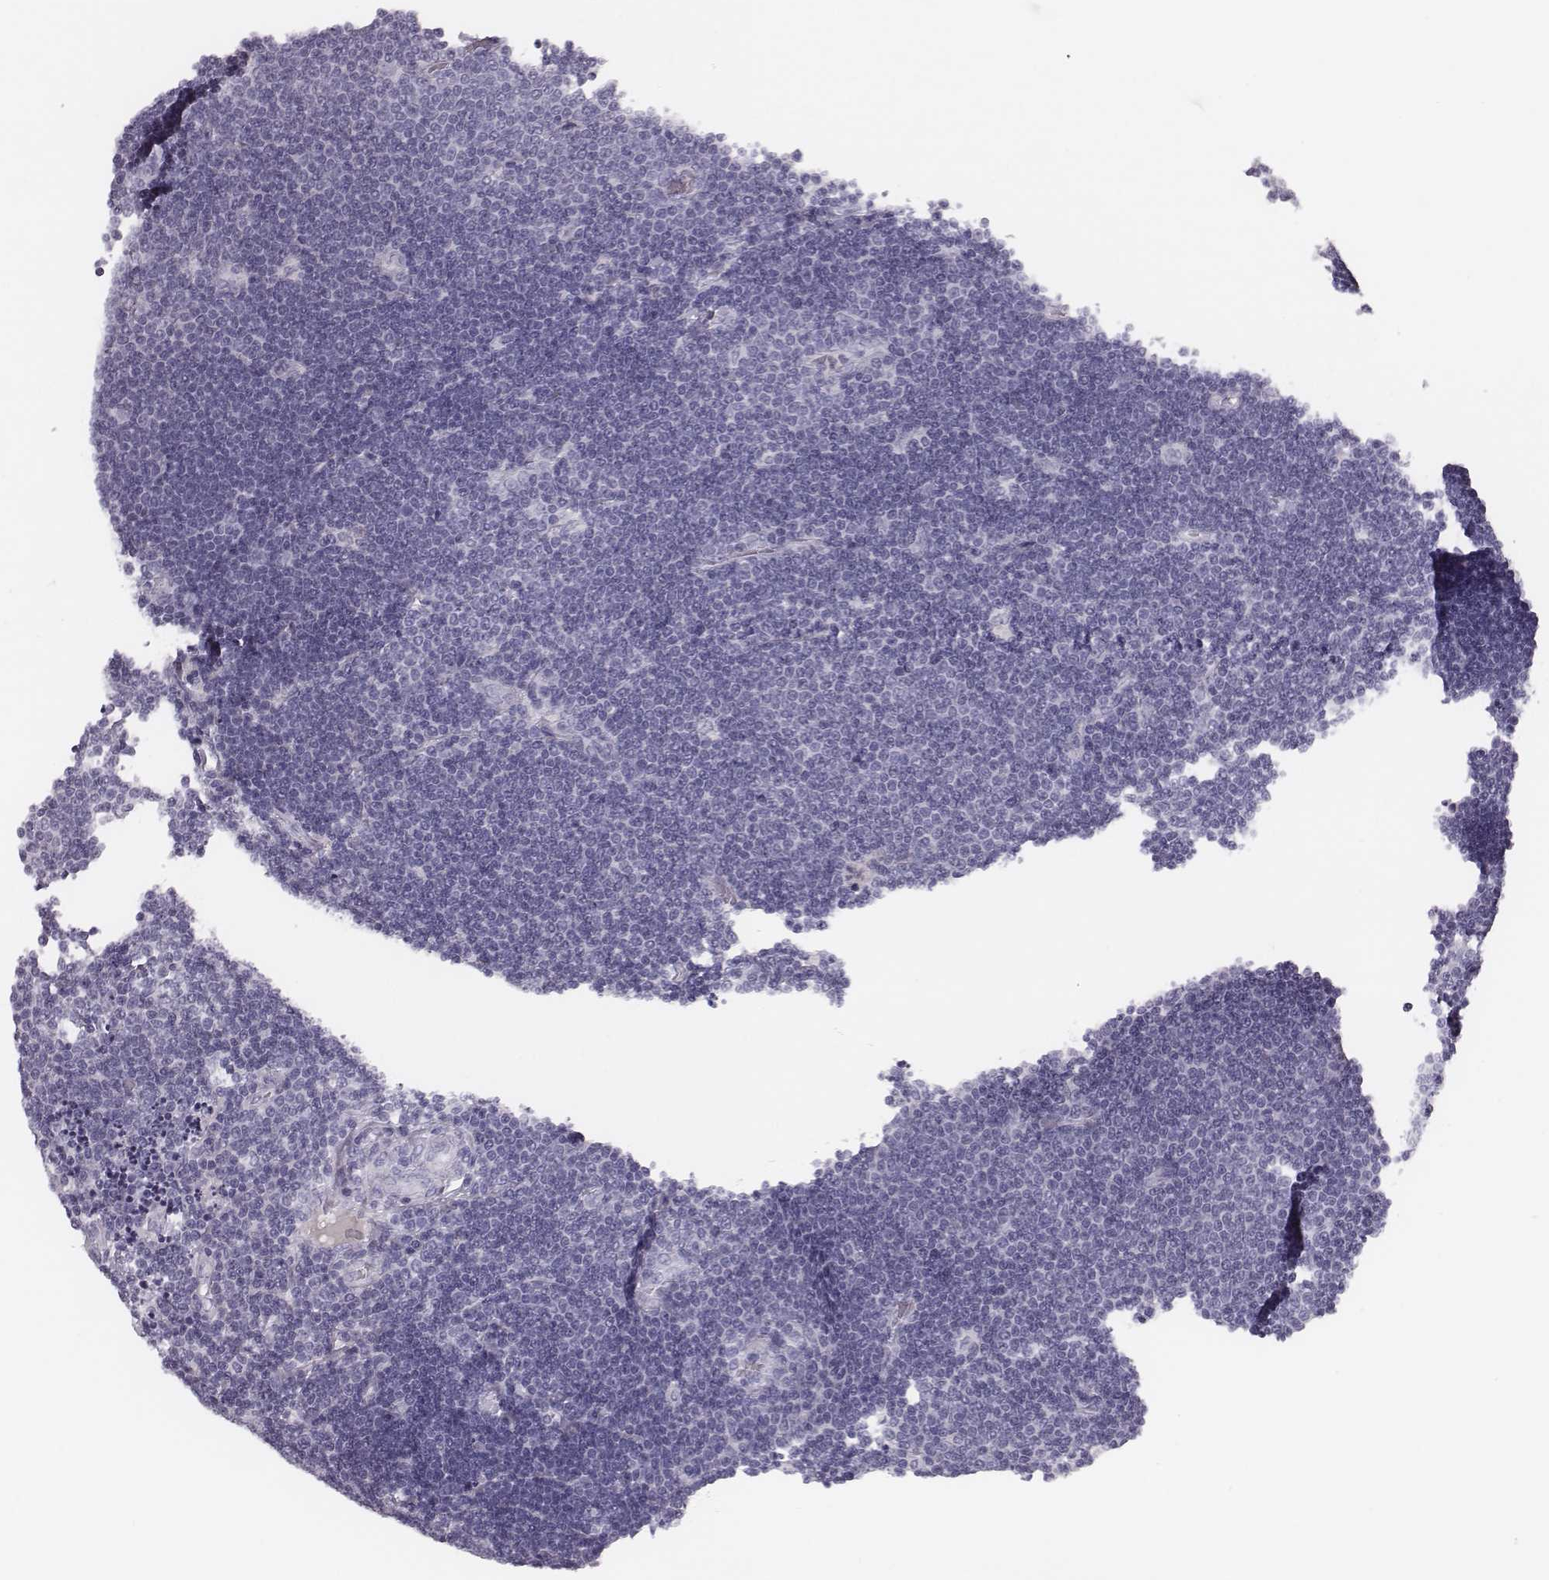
{"staining": {"intensity": "negative", "quantity": "none", "location": "none"}, "tissue": "lymphoma", "cell_type": "Tumor cells", "image_type": "cancer", "snomed": [{"axis": "morphology", "description": "Malignant lymphoma, non-Hodgkin's type, Low grade"}, {"axis": "topography", "description": "Brain"}], "caption": "Immunohistochemistry (IHC) image of neoplastic tissue: lymphoma stained with DAB shows no significant protein expression in tumor cells.", "gene": "CSH1", "patient": {"sex": "female", "age": 66}}